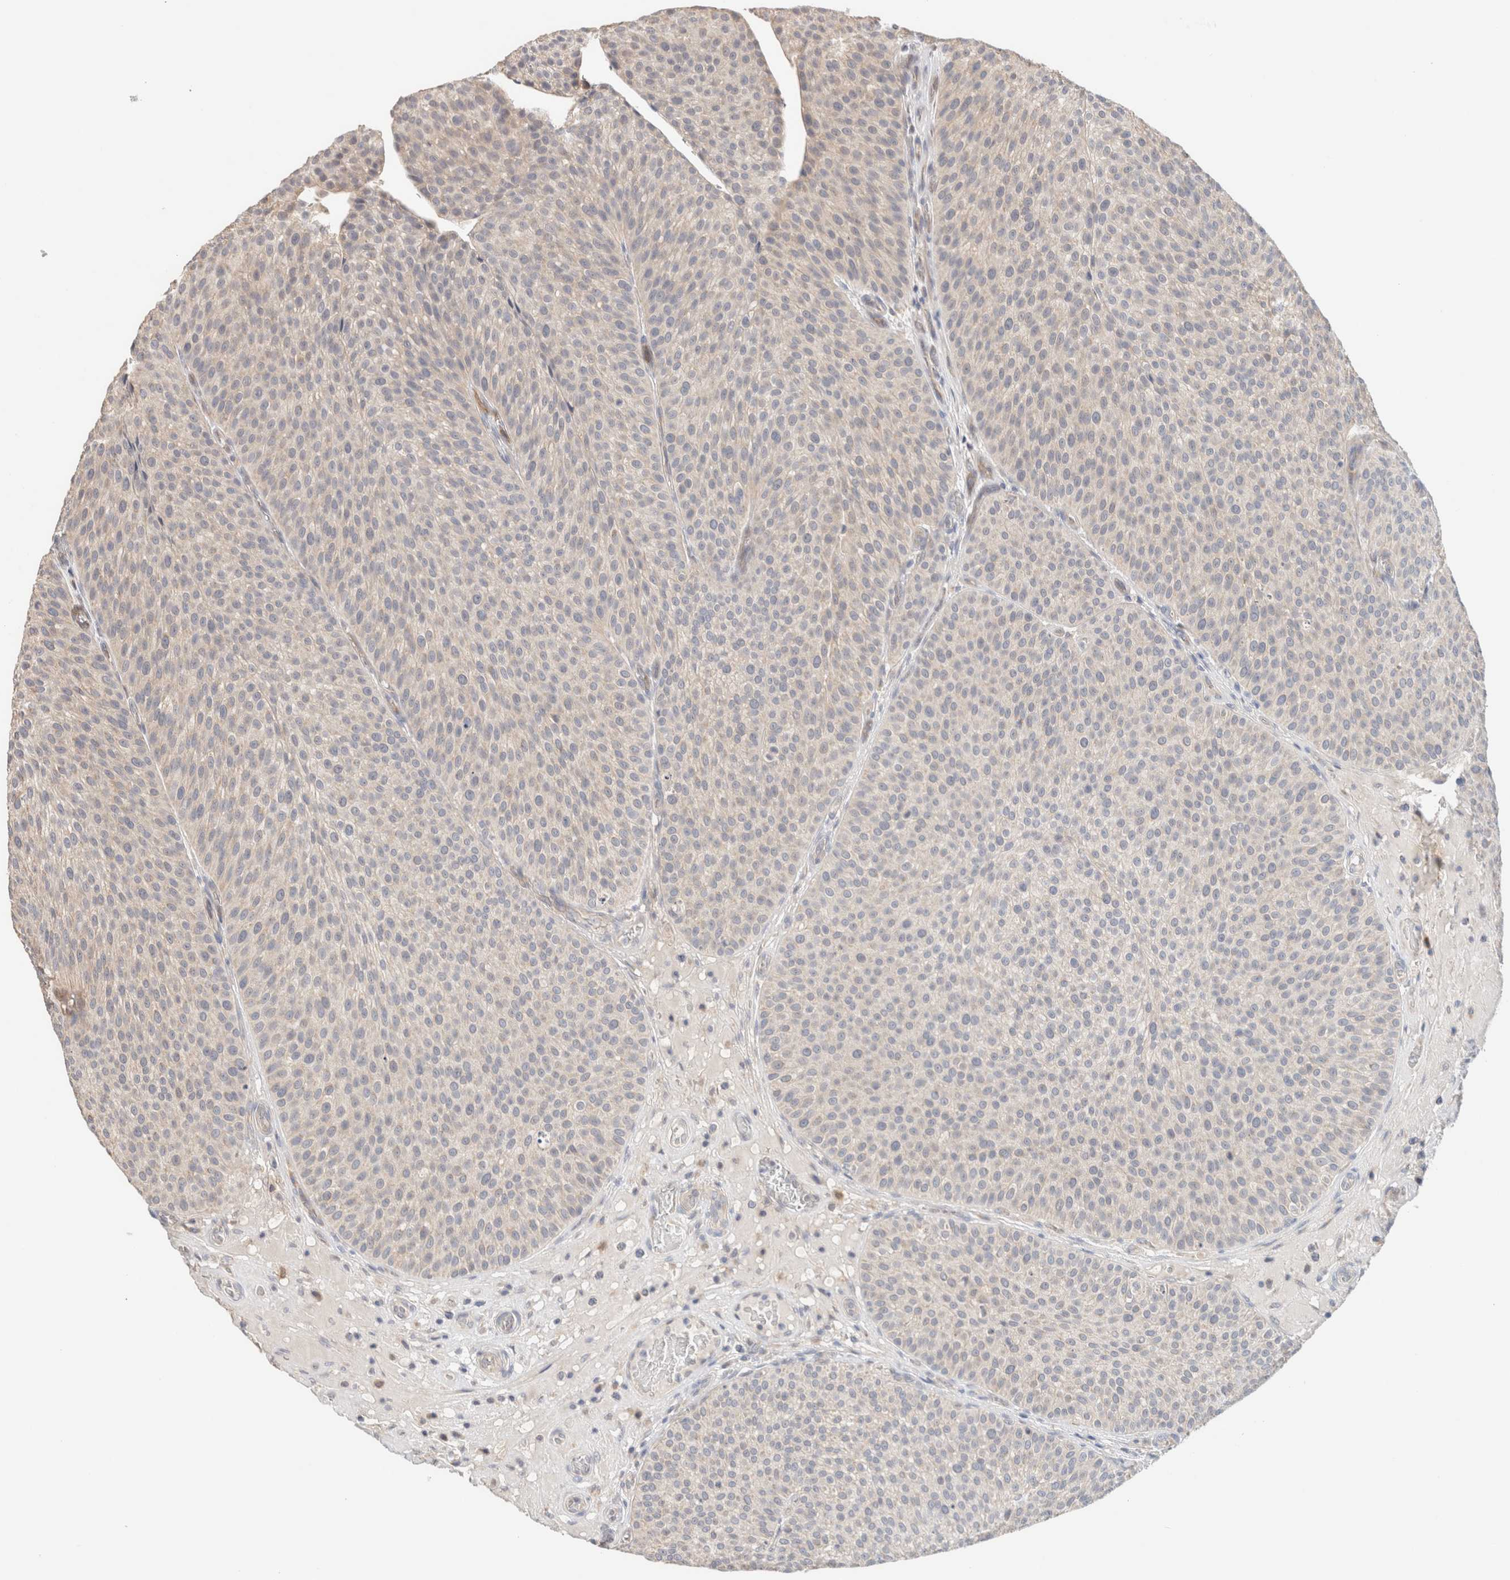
{"staining": {"intensity": "negative", "quantity": "none", "location": "none"}, "tissue": "urothelial cancer", "cell_type": "Tumor cells", "image_type": "cancer", "snomed": [{"axis": "morphology", "description": "Normal tissue, NOS"}, {"axis": "morphology", "description": "Urothelial carcinoma, Low grade"}, {"axis": "topography", "description": "Smooth muscle"}, {"axis": "topography", "description": "Urinary bladder"}], "caption": "The histopathology image reveals no significant positivity in tumor cells of urothelial cancer.", "gene": "CA13", "patient": {"sex": "male", "age": 60}}